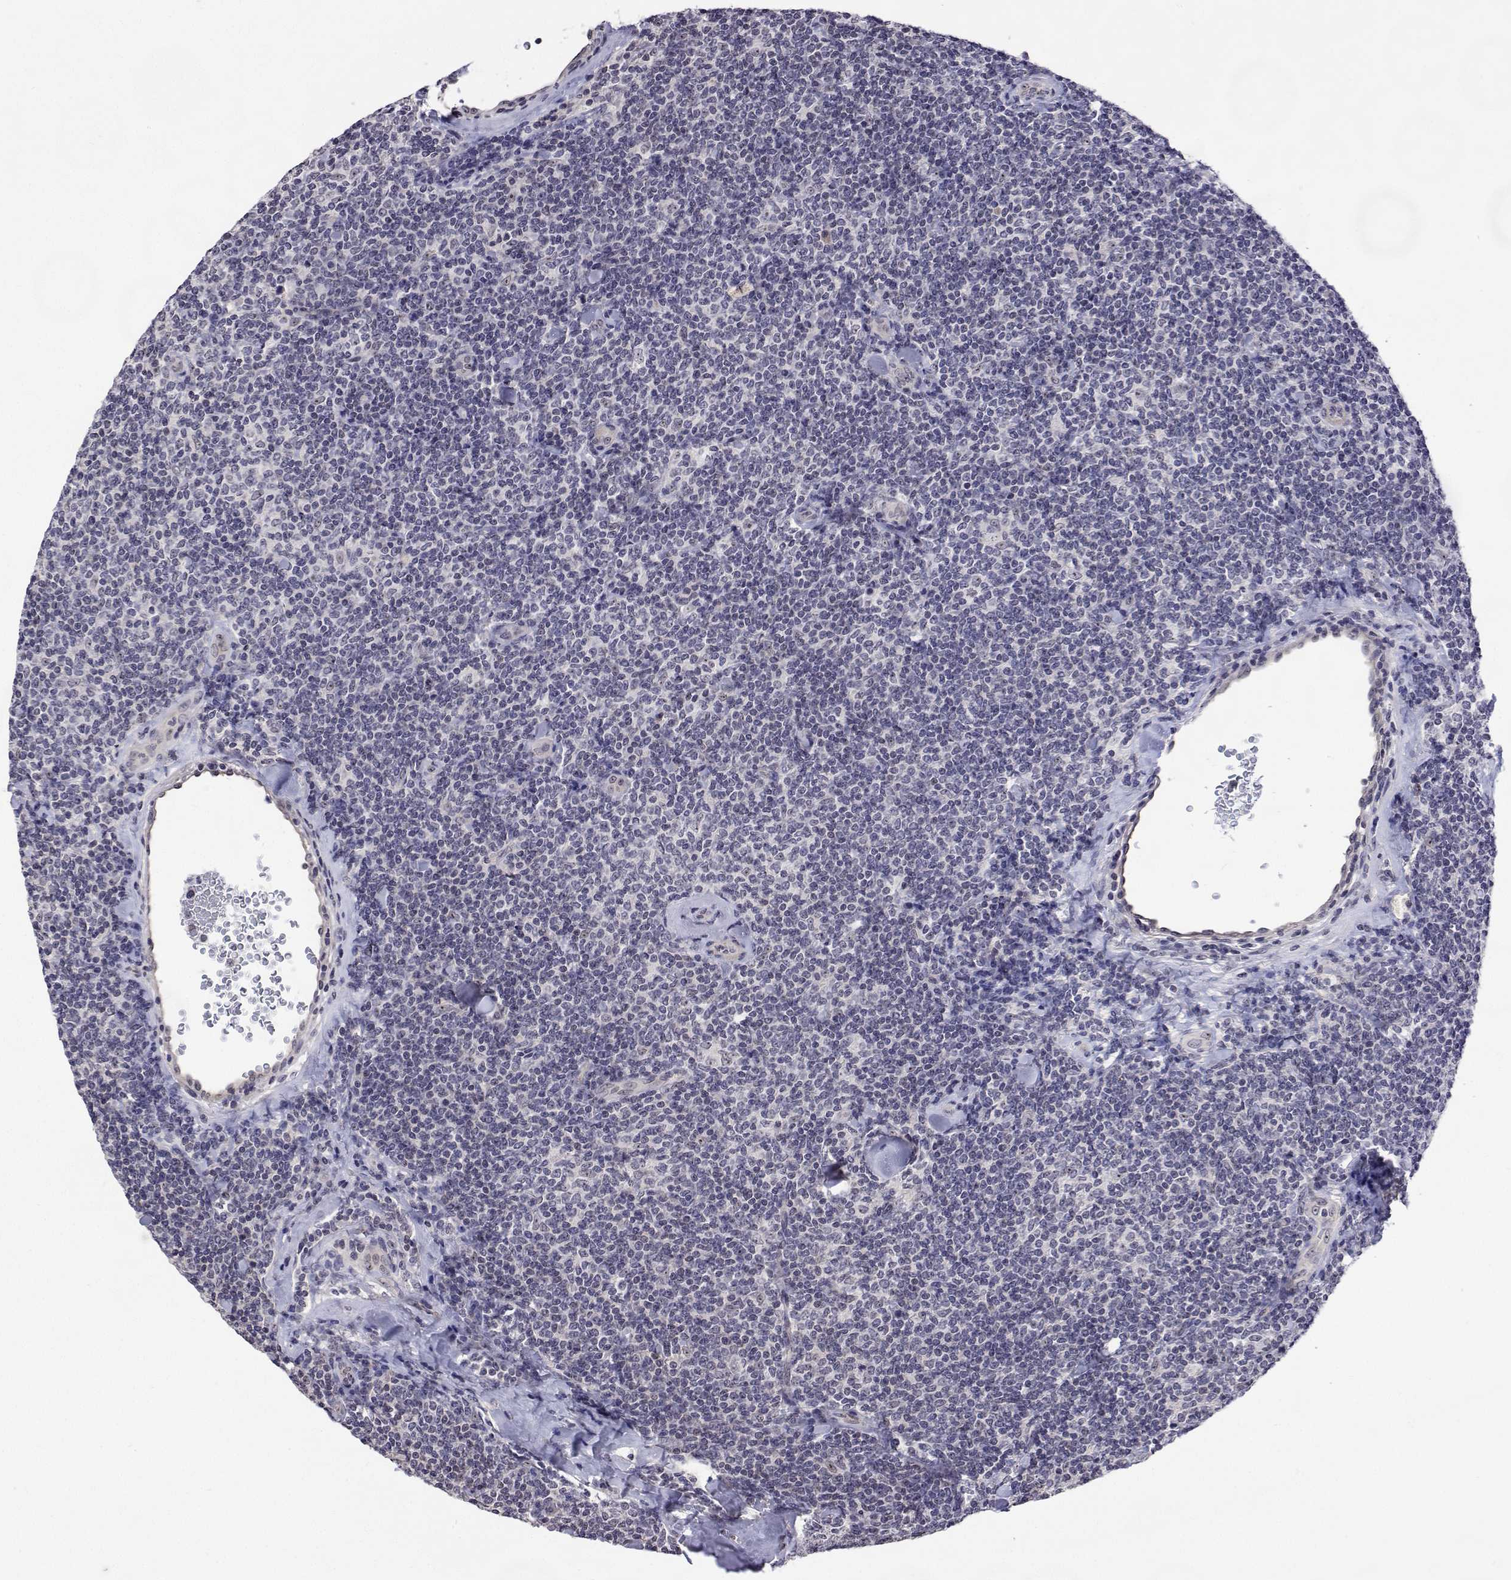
{"staining": {"intensity": "negative", "quantity": "none", "location": "none"}, "tissue": "lymphoma", "cell_type": "Tumor cells", "image_type": "cancer", "snomed": [{"axis": "morphology", "description": "Malignant lymphoma, non-Hodgkin's type, Low grade"}, {"axis": "topography", "description": "Lymph node"}], "caption": "High power microscopy image of an IHC micrograph of lymphoma, revealing no significant expression in tumor cells.", "gene": "NHP2", "patient": {"sex": "female", "age": 56}}